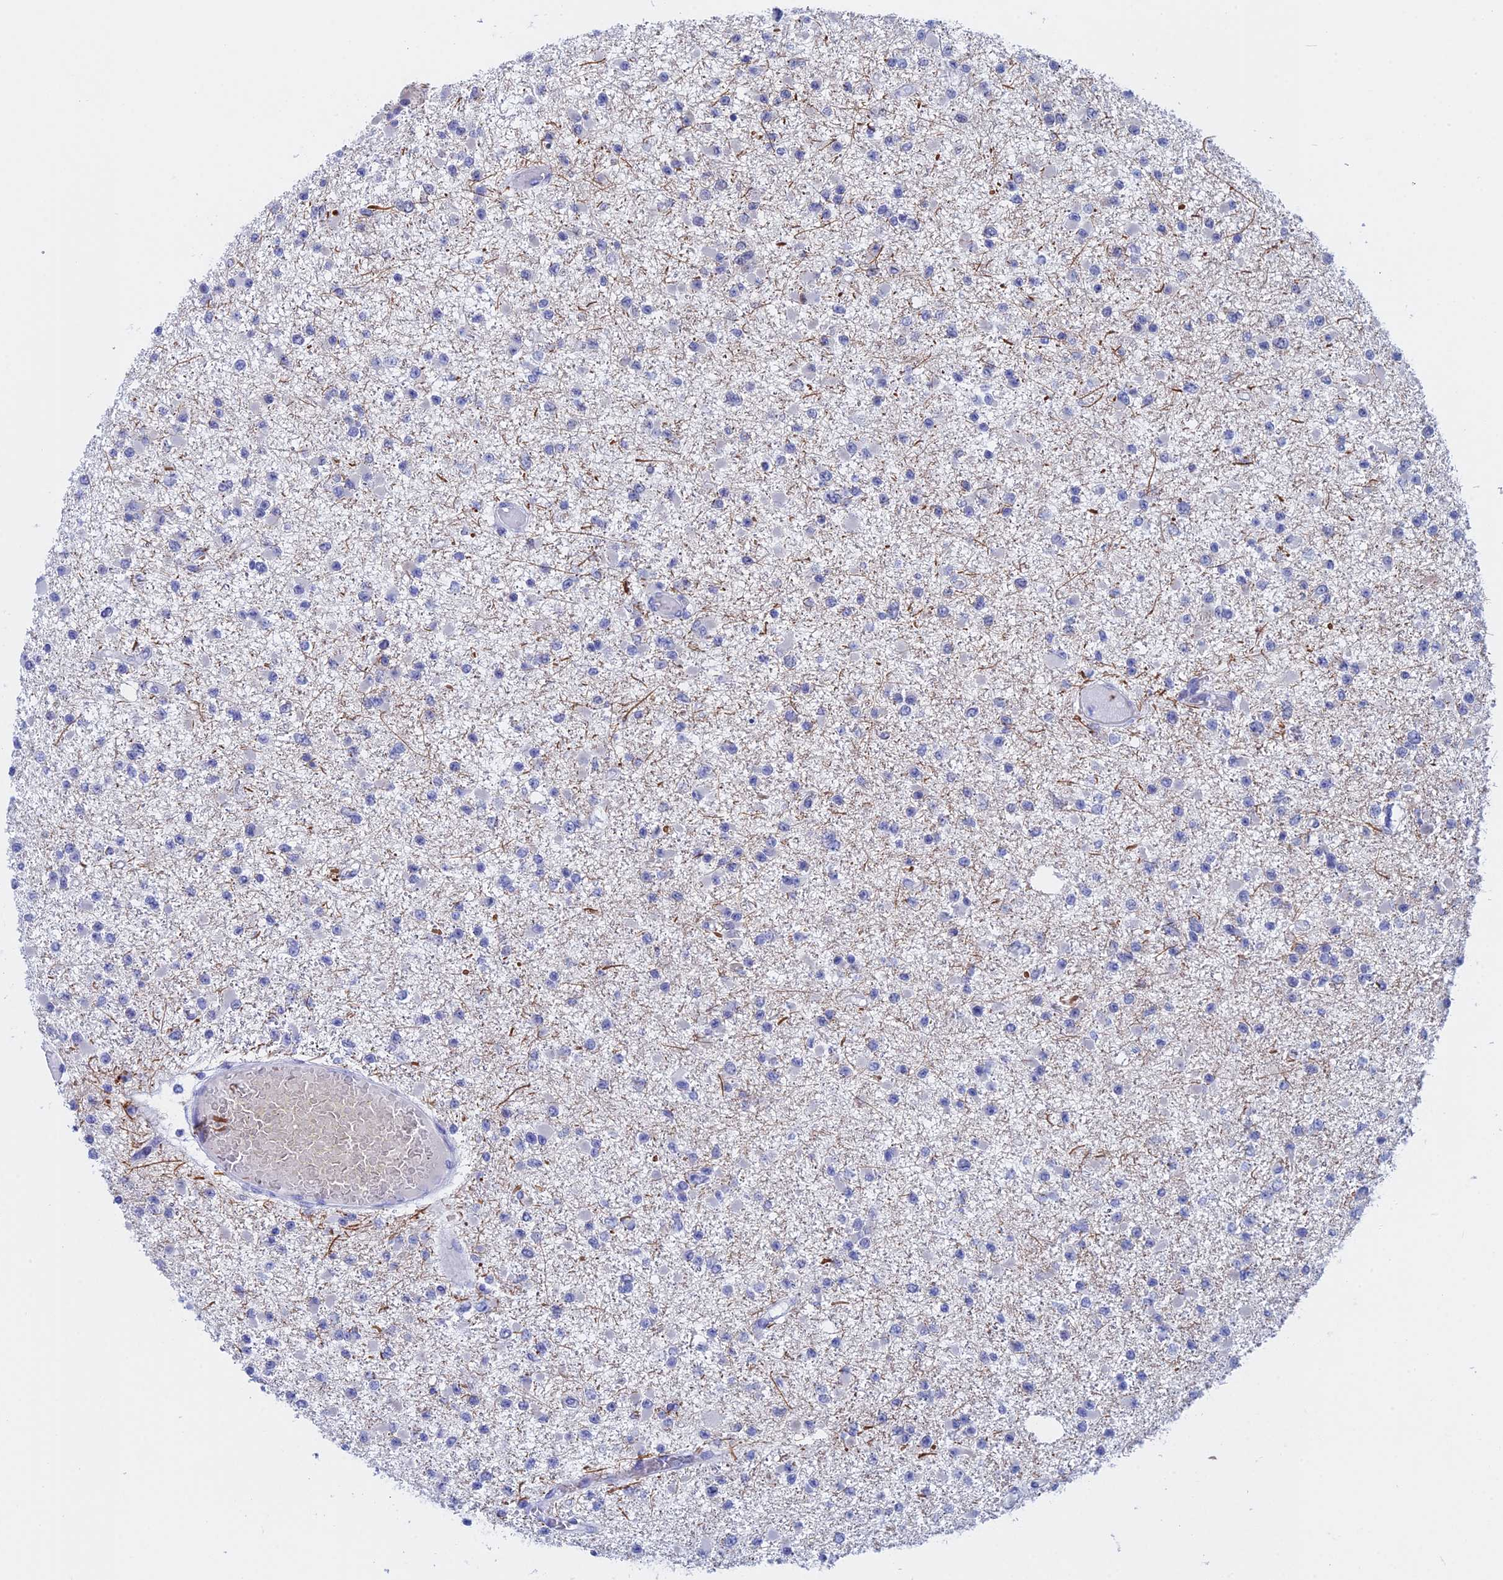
{"staining": {"intensity": "negative", "quantity": "none", "location": "none"}, "tissue": "glioma", "cell_type": "Tumor cells", "image_type": "cancer", "snomed": [{"axis": "morphology", "description": "Glioma, malignant, Low grade"}, {"axis": "topography", "description": "Brain"}], "caption": "Tumor cells show no significant expression in malignant low-grade glioma.", "gene": "WDR83", "patient": {"sex": "female", "age": 22}}